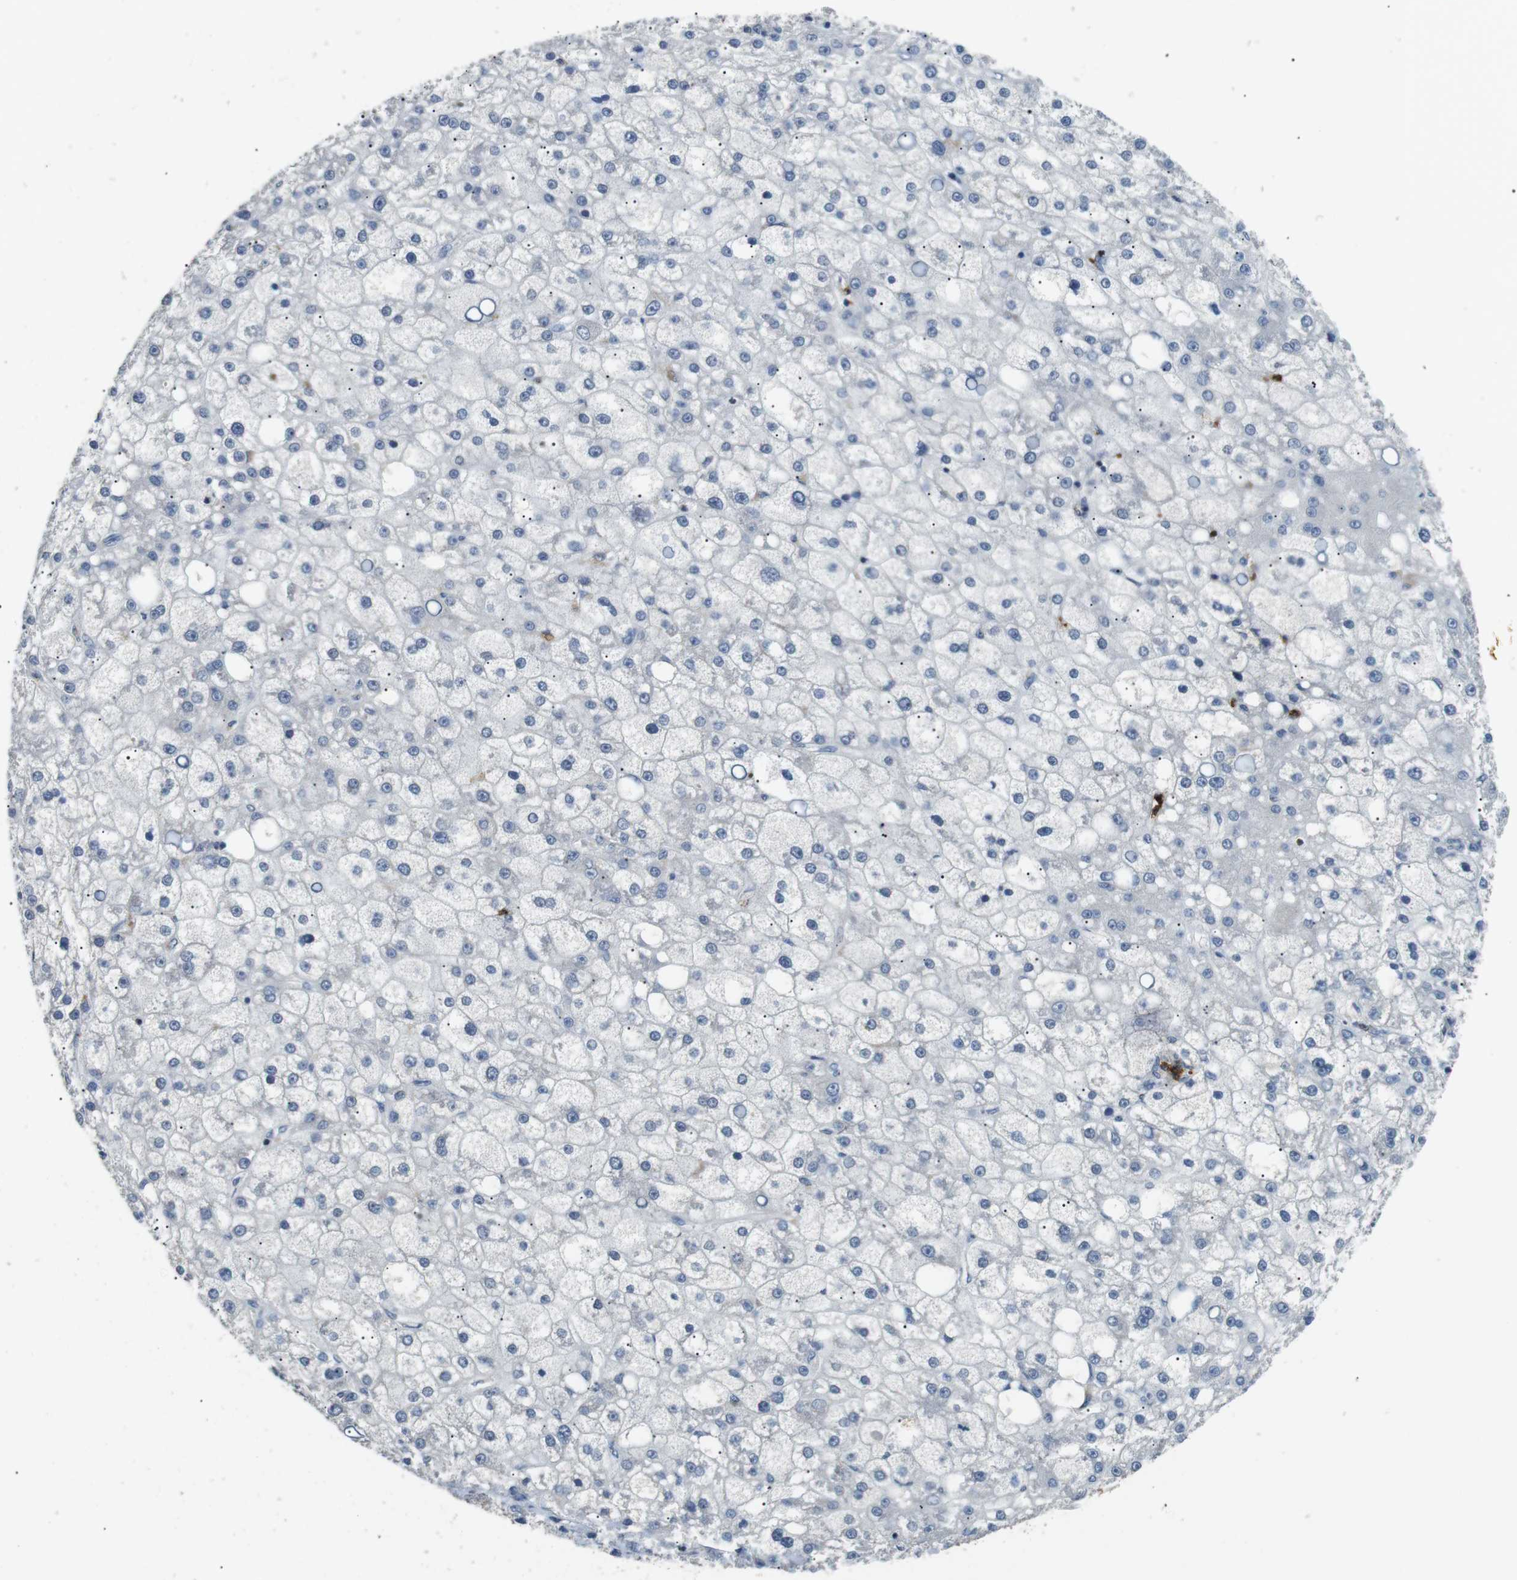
{"staining": {"intensity": "negative", "quantity": "none", "location": "none"}, "tissue": "liver cancer", "cell_type": "Tumor cells", "image_type": "cancer", "snomed": [{"axis": "morphology", "description": "Carcinoma, Hepatocellular, NOS"}, {"axis": "topography", "description": "Liver"}], "caption": "Tumor cells are negative for protein expression in human hepatocellular carcinoma (liver).", "gene": "GZMM", "patient": {"sex": "male", "age": 67}}